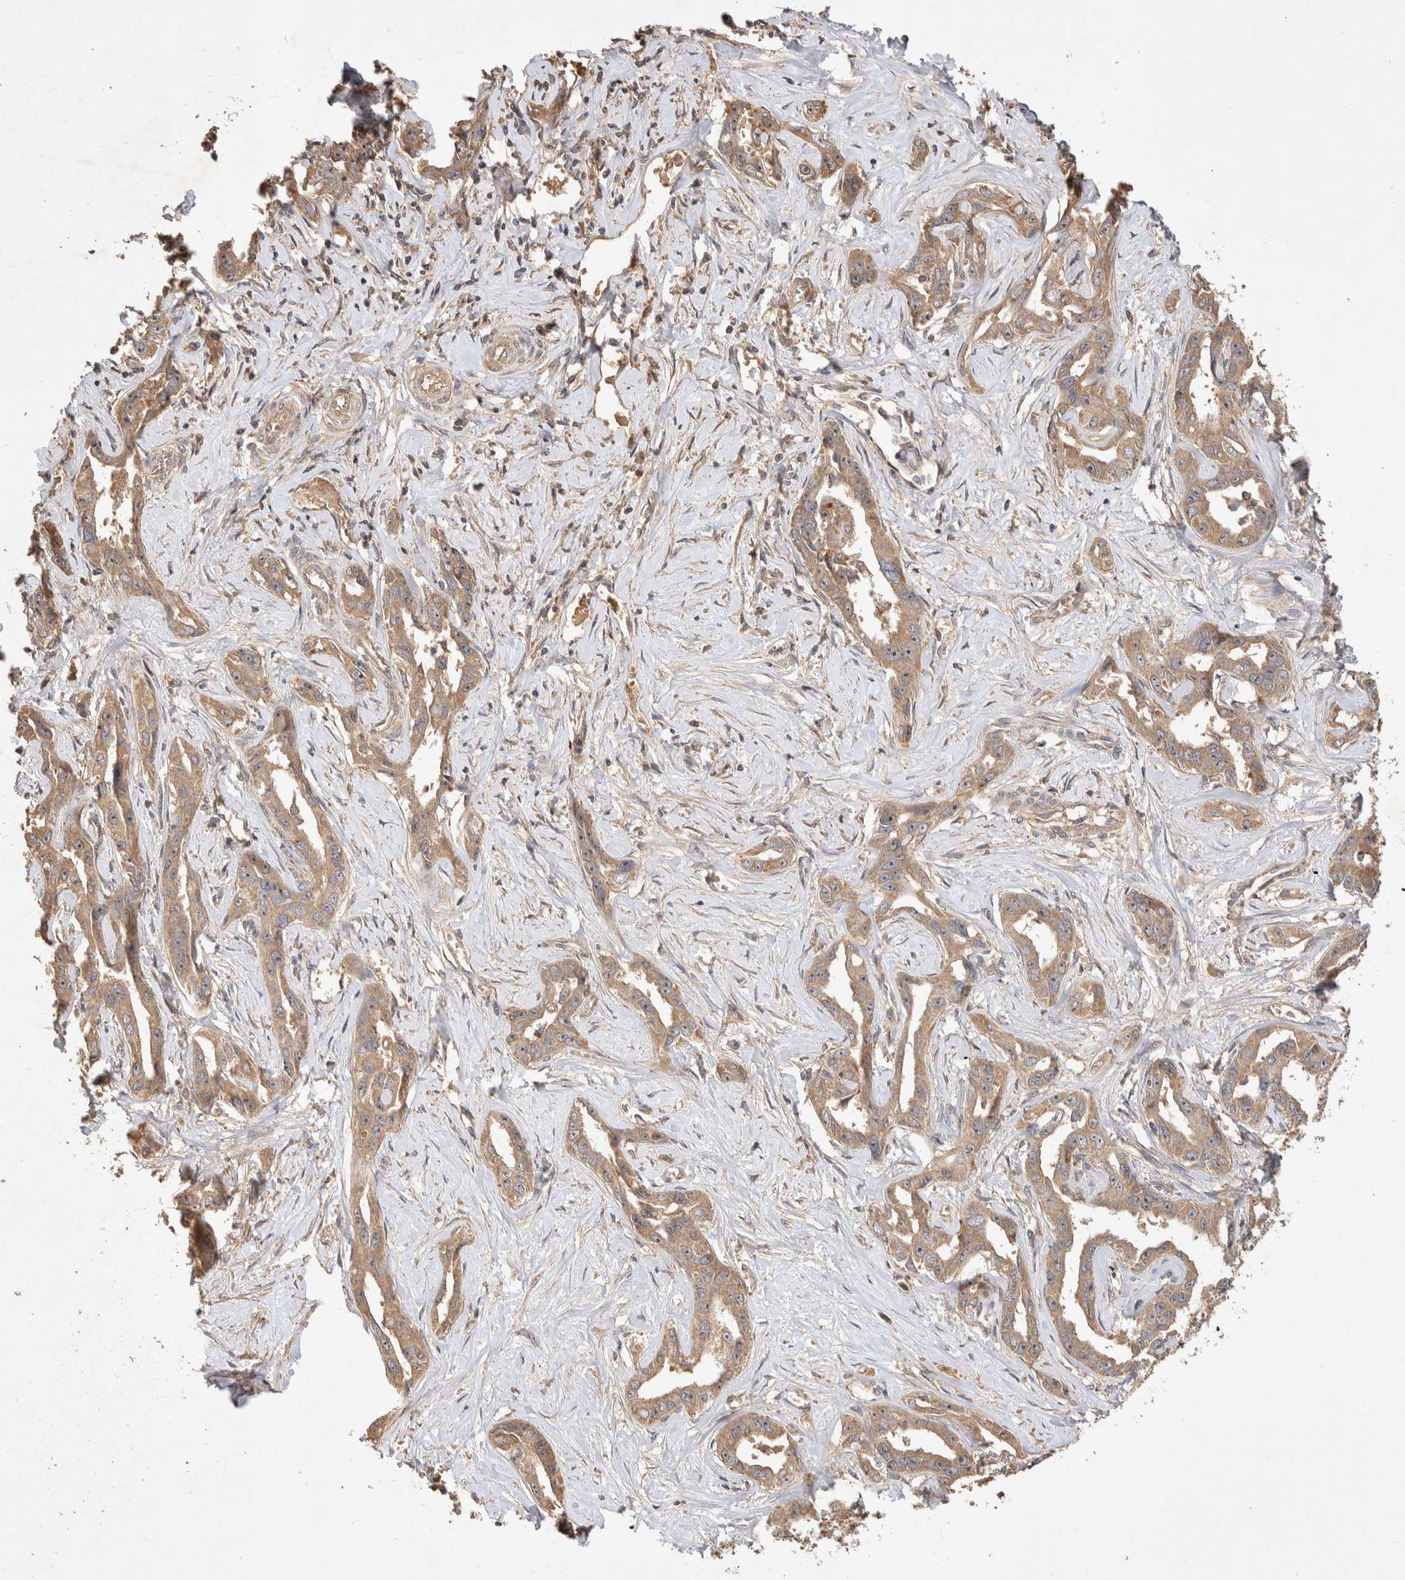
{"staining": {"intensity": "moderate", "quantity": ">75%", "location": "cytoplasmic/membranous"}, "tissue": "liver cancer", "cell_type": "Tumor cells", "image_type": "cancer", "snomed": [{"axis": "morphology", "description": "Cholangiocarcinoma"}, {"axis": "topography", "description": "Liver"}], "caption": "Immunohistochemical staining of liver cancer reveals medium levels of moderate cytoplasmic/membranous protein positivity in about >75% of tumor cells.", "gene": "NSMAF", "patient": {"sex": "male", "age": 59}}